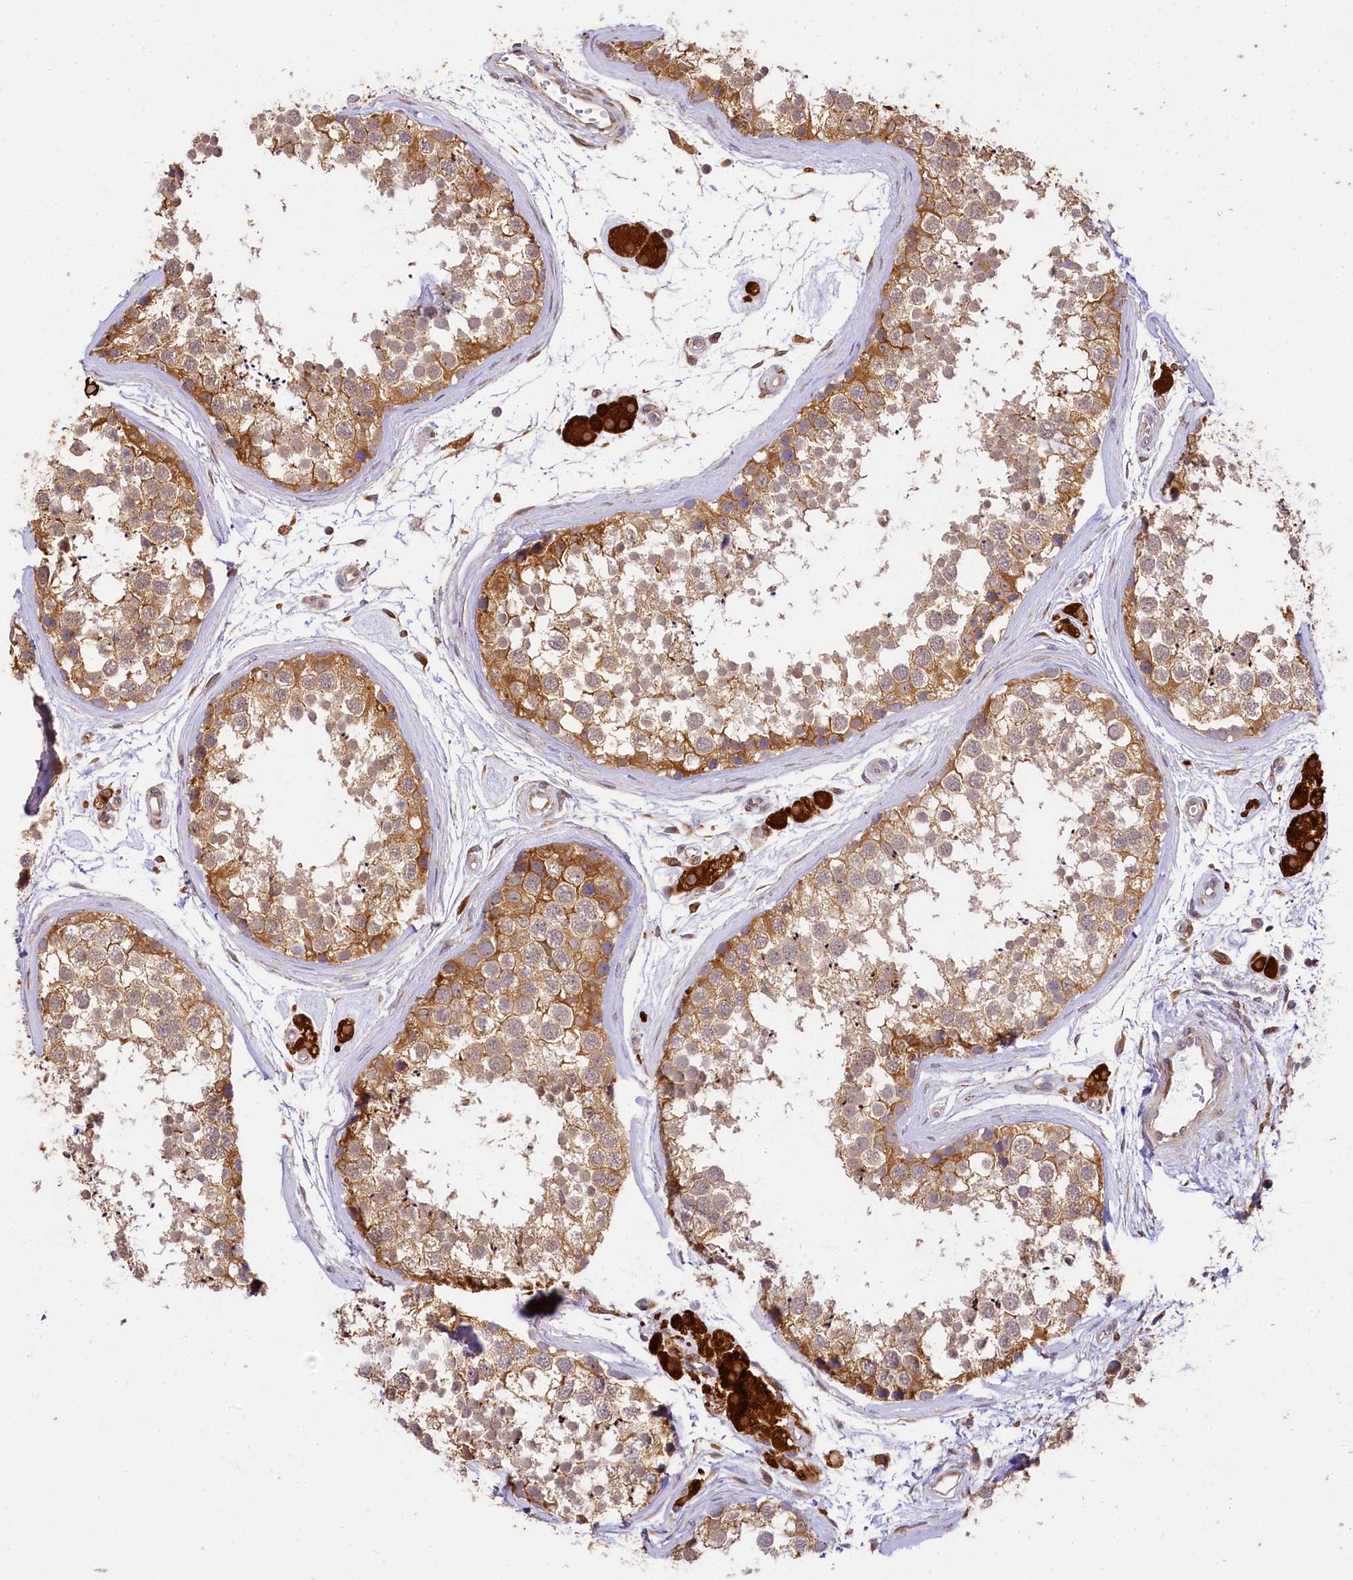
{"staining": {"intensity": "moderate", "quantity": ">75%", "location": "cytoplasmic/membranous"}, "tissue": "testis", "cell_type": "Cells in seminiferous ducts", "image_type": "normal", "snomed": [{"axis": "morphology", "description": "Normal tissue, NOS"}, {"axis": "topography", "description": "Testis"}], "caption": "IHC staining of normal testis, which demonstrates medium levels of moderate cytoplasmic/membranous staining in approximately >75% of cells in seminiferous ducts indicating moderate cytoplasmic/membranous protein expression. The staining was performed using DAB (3,3'-diaminobenzidine) (brown) for protein detection and nuclei were counterstained in hematoxylin (blue).", "gene": "PPIP5K2", "patient": {"sex": "male", "age": 56}}